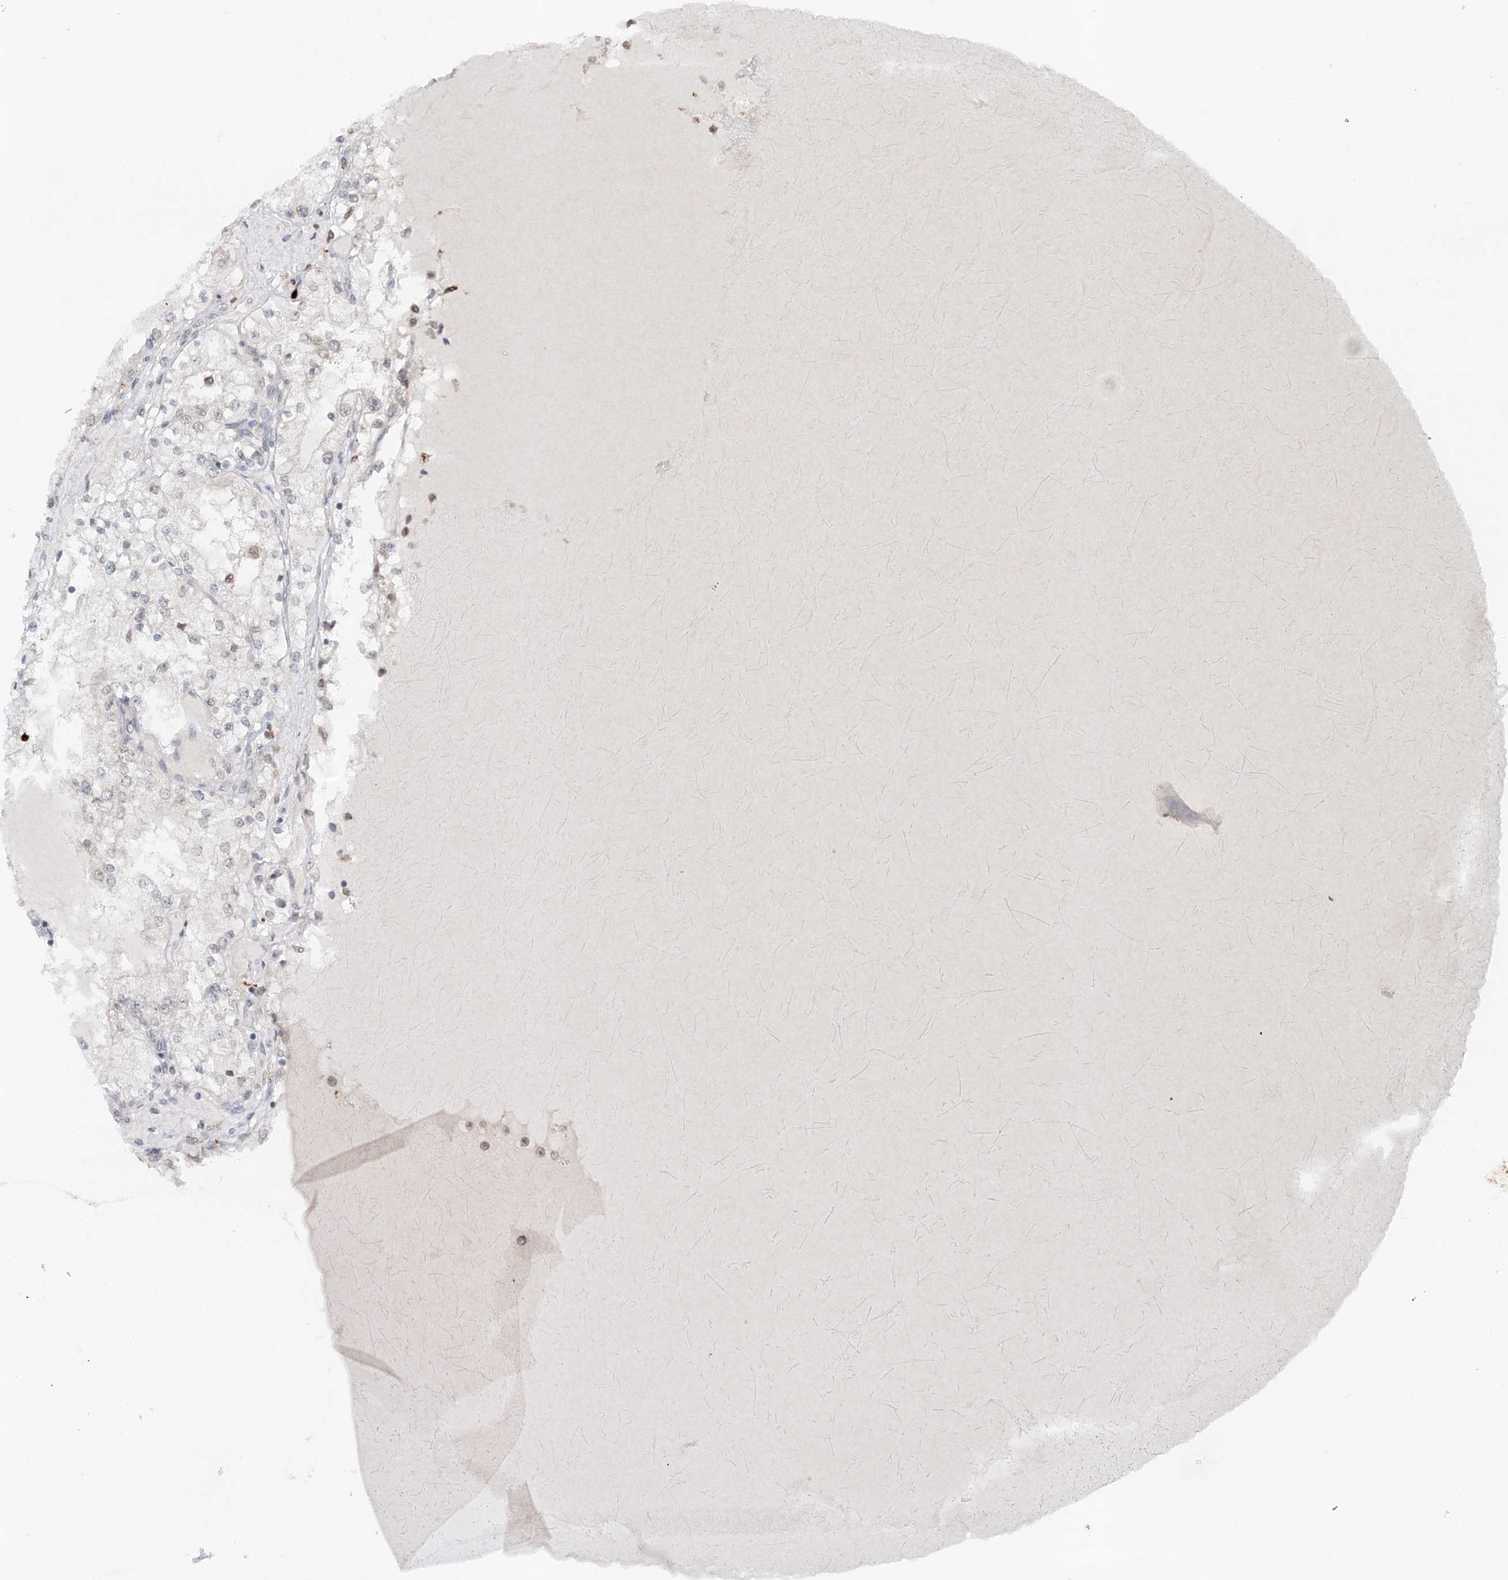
{"staining": {"intensity": "negative", "quantity": "none", "location": "none"}, "tissue": "renal cancer", "cell_type": "Tumor cells", "image_type": "cancer", "snomed": [{"axis": "morphology", "description": "Adenocarcinoma, NOS"}, {"axis": "topography", "description": "Kidney"}], "caption": "An IHC photomicrograph of renal adenocarcinoma is shown. There is no staining in tumor cells of renal adenocarcinoma.", "gene": "NUP54", "patient": {"sex": "male", "age": 68}}